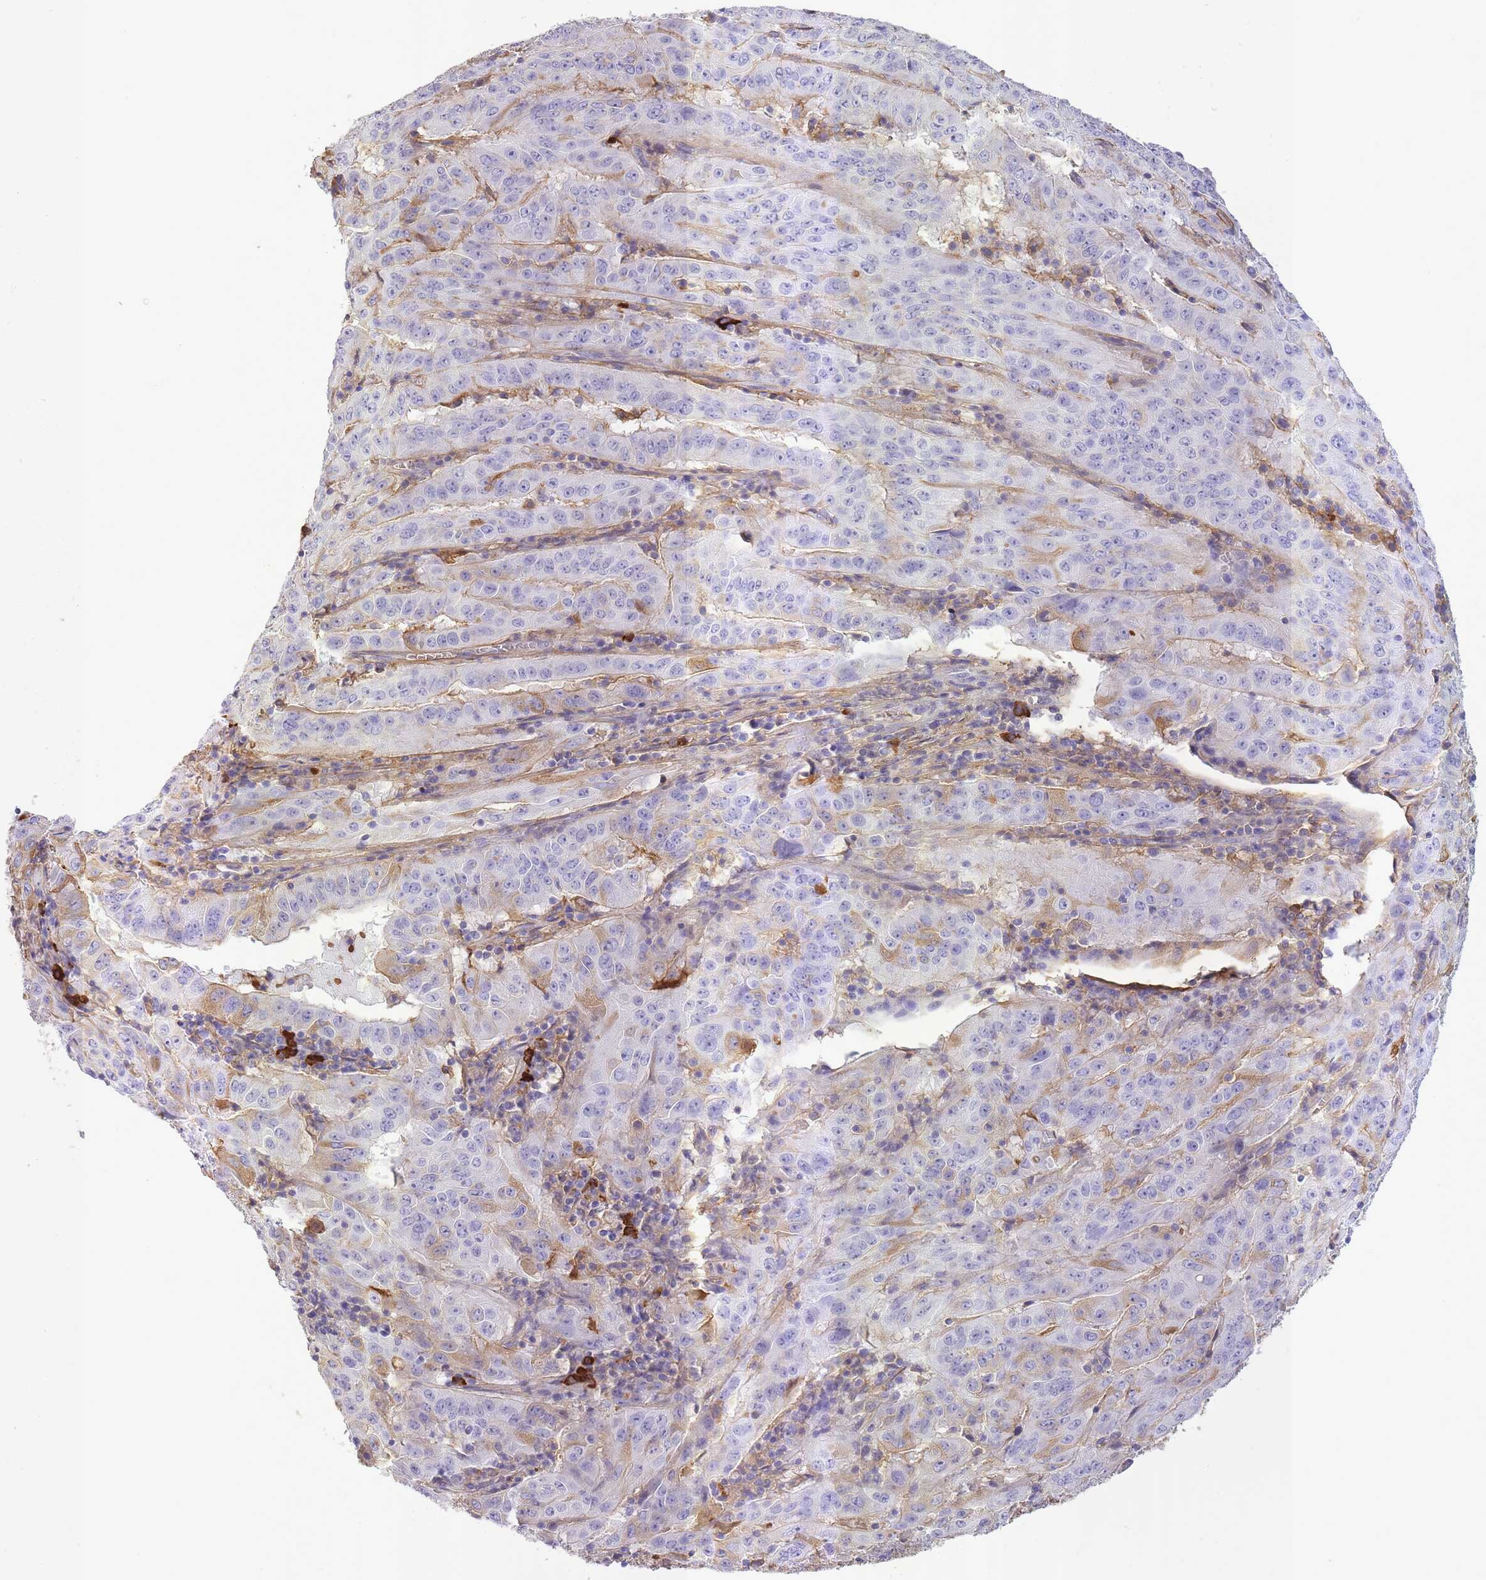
{"staining": {"intensity": "weak", "quantity": "<25%", "location": "cytoplasmic/membranous"}, "tissue": "pancreatic cancer", "cell_type": "Tumor cells", "image_type": "cancer", "snomed": [{"axis": "morphology", "description": "Adenocarcinoma, NOS"}, {"axis": "topography", "description": "Pancreas"}], "caption": "A high-resolution photomicrograph shows immunohistochemistry (IHC) staining of pancreatic cancer, which reveals no significant expression in tumor cells.", "gene": "IGKV1D-42", "patient": {"sex": "male", "age": 63}}